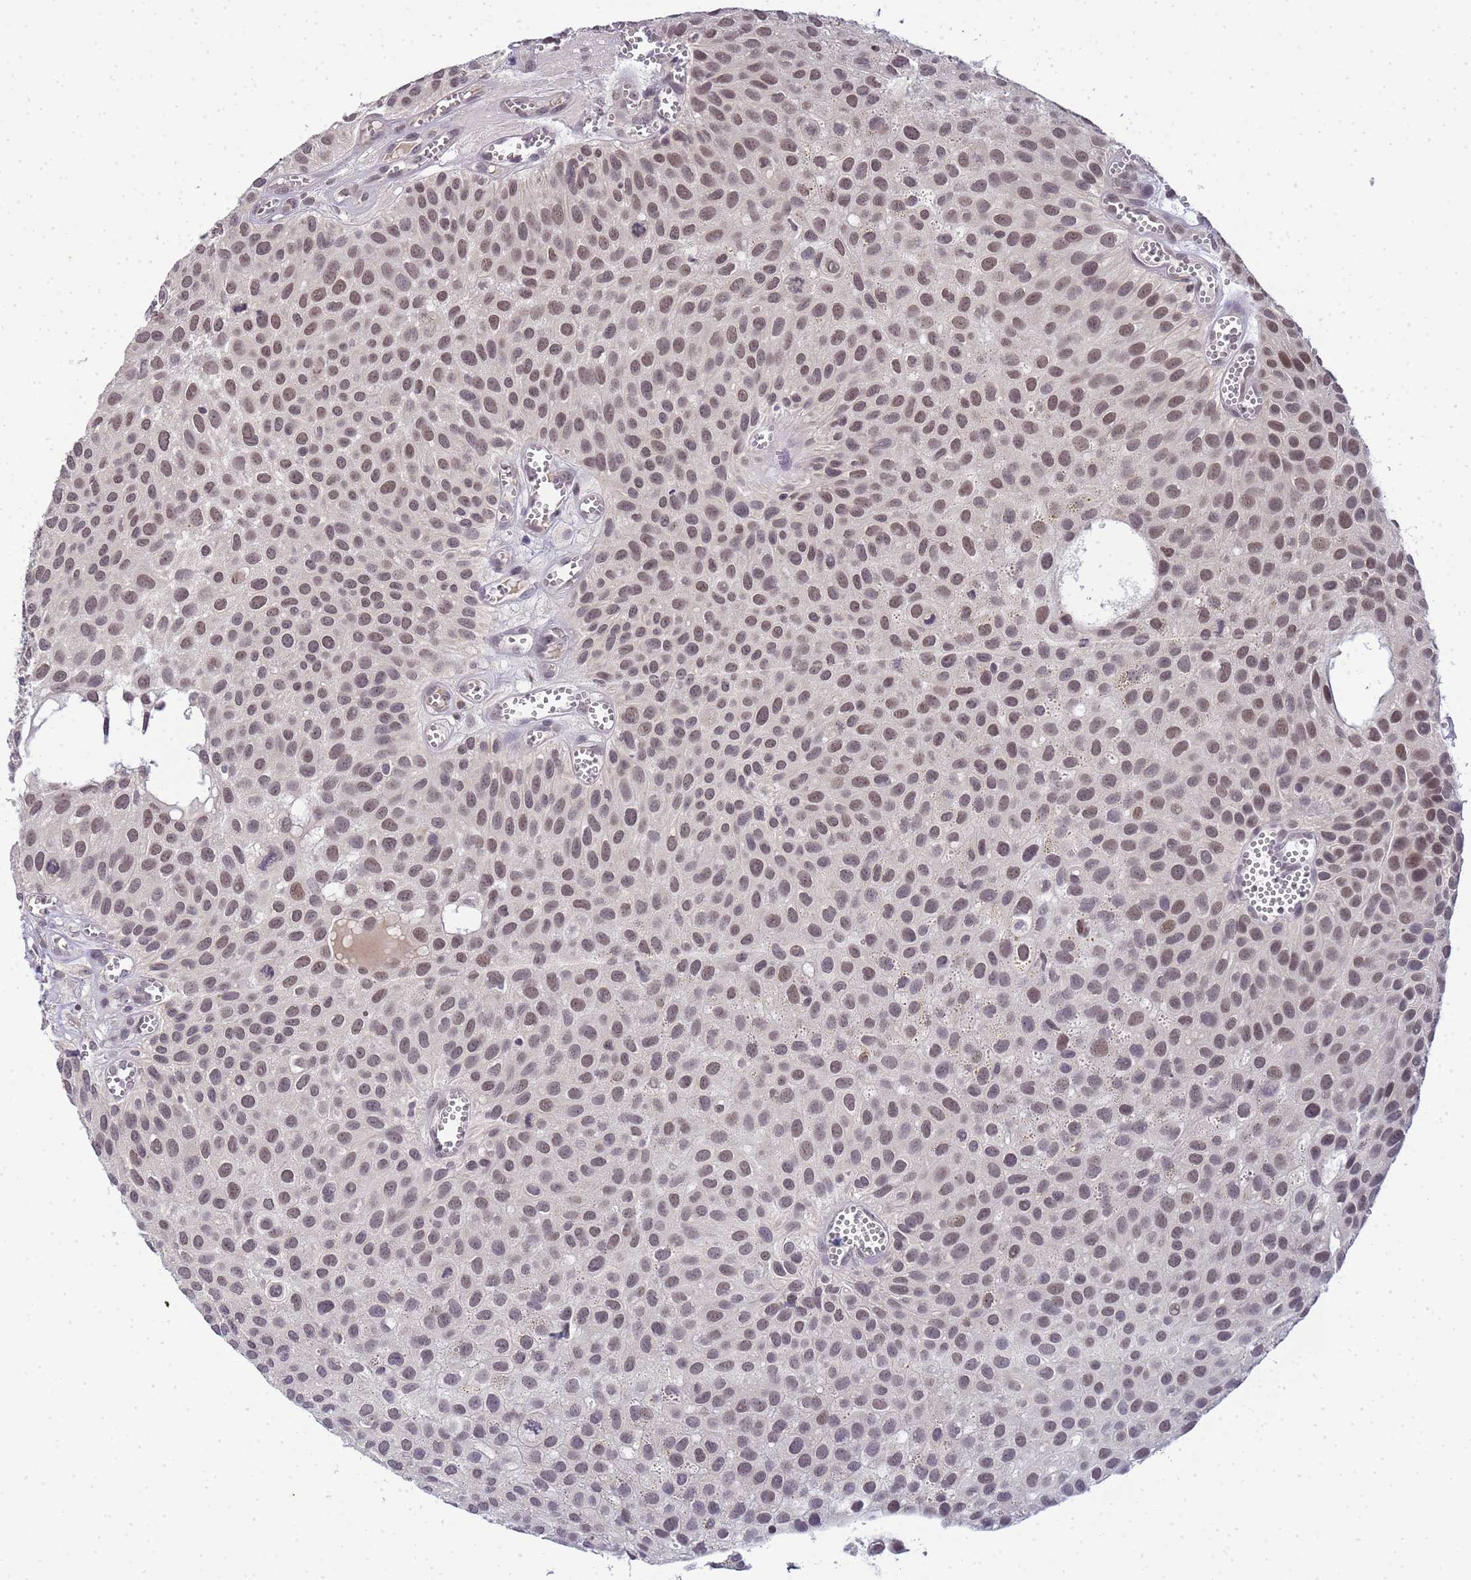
{"staining": {"intensity": "weak", "quantity": ">75%", "location": "nuclear"}, "tissue": "urothelial cancer", "cell_type": "Tumor cells", "image_type": "cancer", "snomed": [{"axis": "morphology", "description": "Urothelial carcinoma, Low grade"}, {"axis": "topography", "description": "Urinary bladder"}], "caption": "Immunohistochemistry (IHC) of urothelial cancer demonstrates low levels of weak nuclear expression in about >75% of tumor cells.", "gene": "MYL7", "patient": {"sex": "male", "age": 88}}